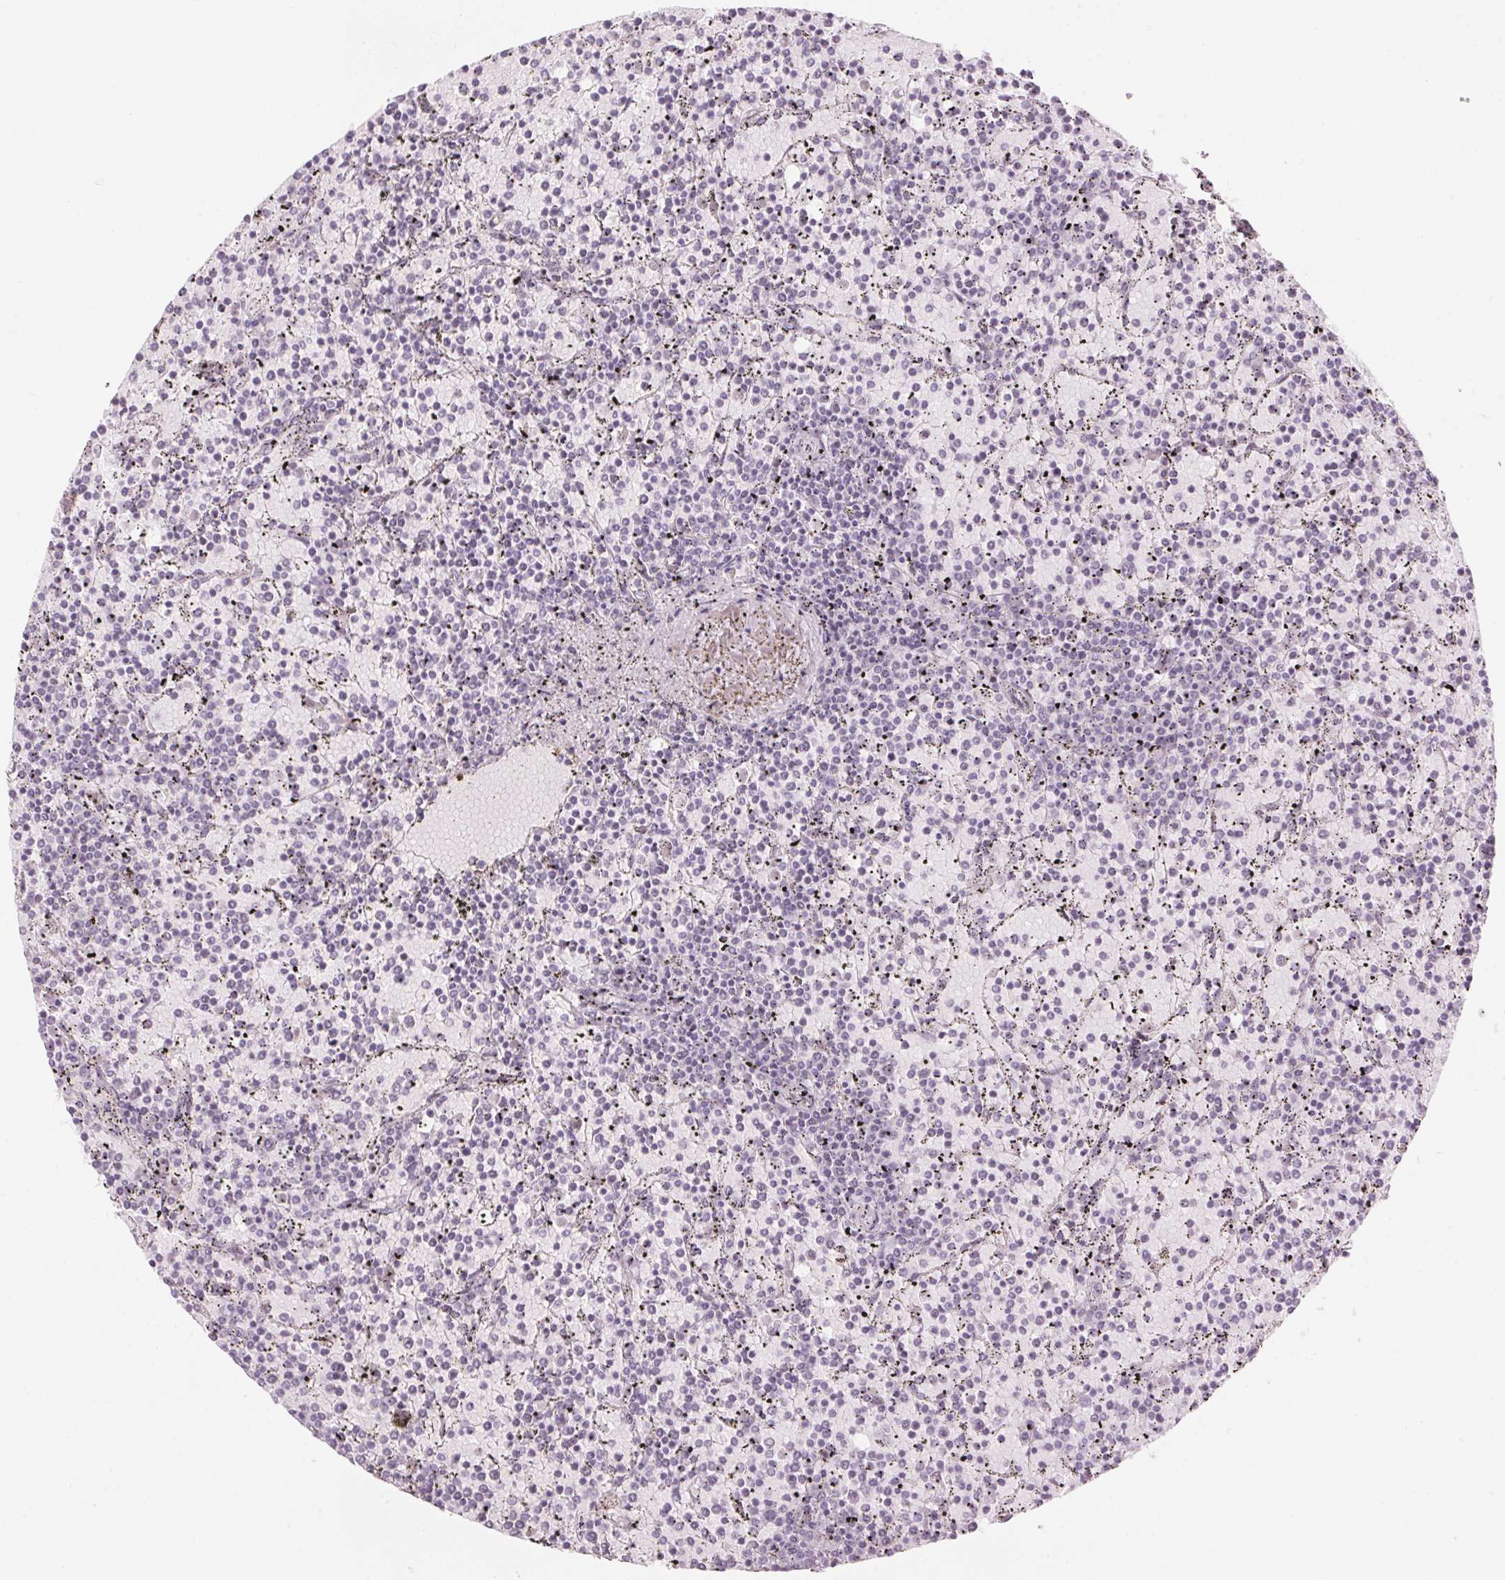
{"staining": {"intensity": "negative", "quantity": "none", "location": "none"}, "tissue": "lymphoma", "cell_type": "Tumor cells", "image_type": "cancer", "snomed": [{"axis": "morphology", "description": "Malignant lymphoma, non-Hodgkin's type, Low grade"}, {"axis": "topography", "description": "Spleen"}], "caption": "DAB immunohistochemical staining of malignant lymphoma, non-Hodgkin's type (low-grade) shows no significant positivity in tumor cells.", "gene": "SCTR", "patient": {"sex": "female", "age": 77}}